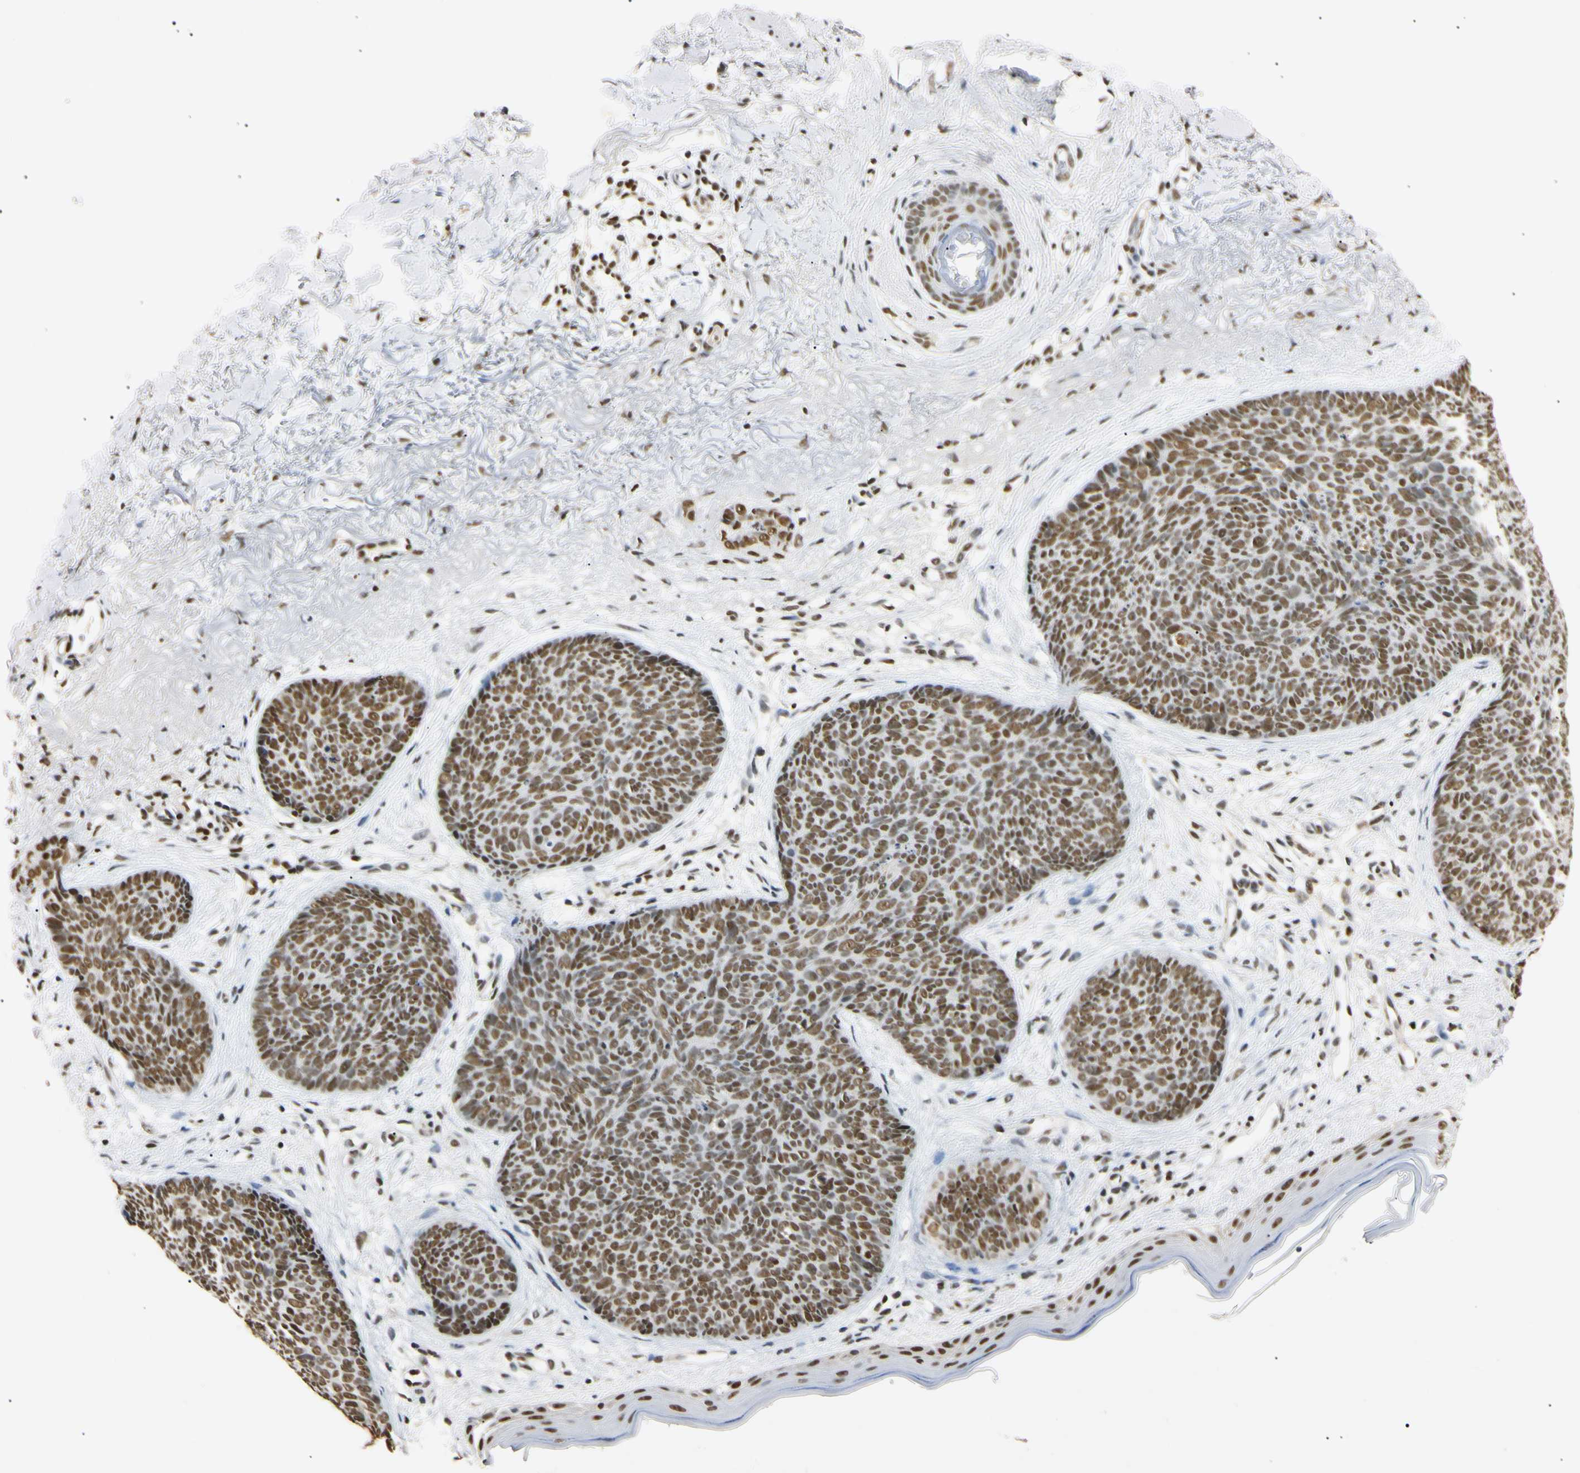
{"staining": {"intensity": "strong", "quantity": ">75%", "location": "nuclear"}, "tissue": "skin cancer", "cell_type": "Tumor cells", "image_type": "cancer", "snomed": [{"axis": "morphology", "description": "Normal tissue, NOS"}, {"axis": "morphology", "description": "Basal cell carcinoma"}, {"axis": "topography", "description": "Skin"}], "caption": "Human basal cell carcinoma (skin) stained with a brown dye demonstrates strong nuclear positive staining in approximately >75% of tumor cells.", "gene": "SMARCA5", "patient": {"sex": "female", "age": 70}}